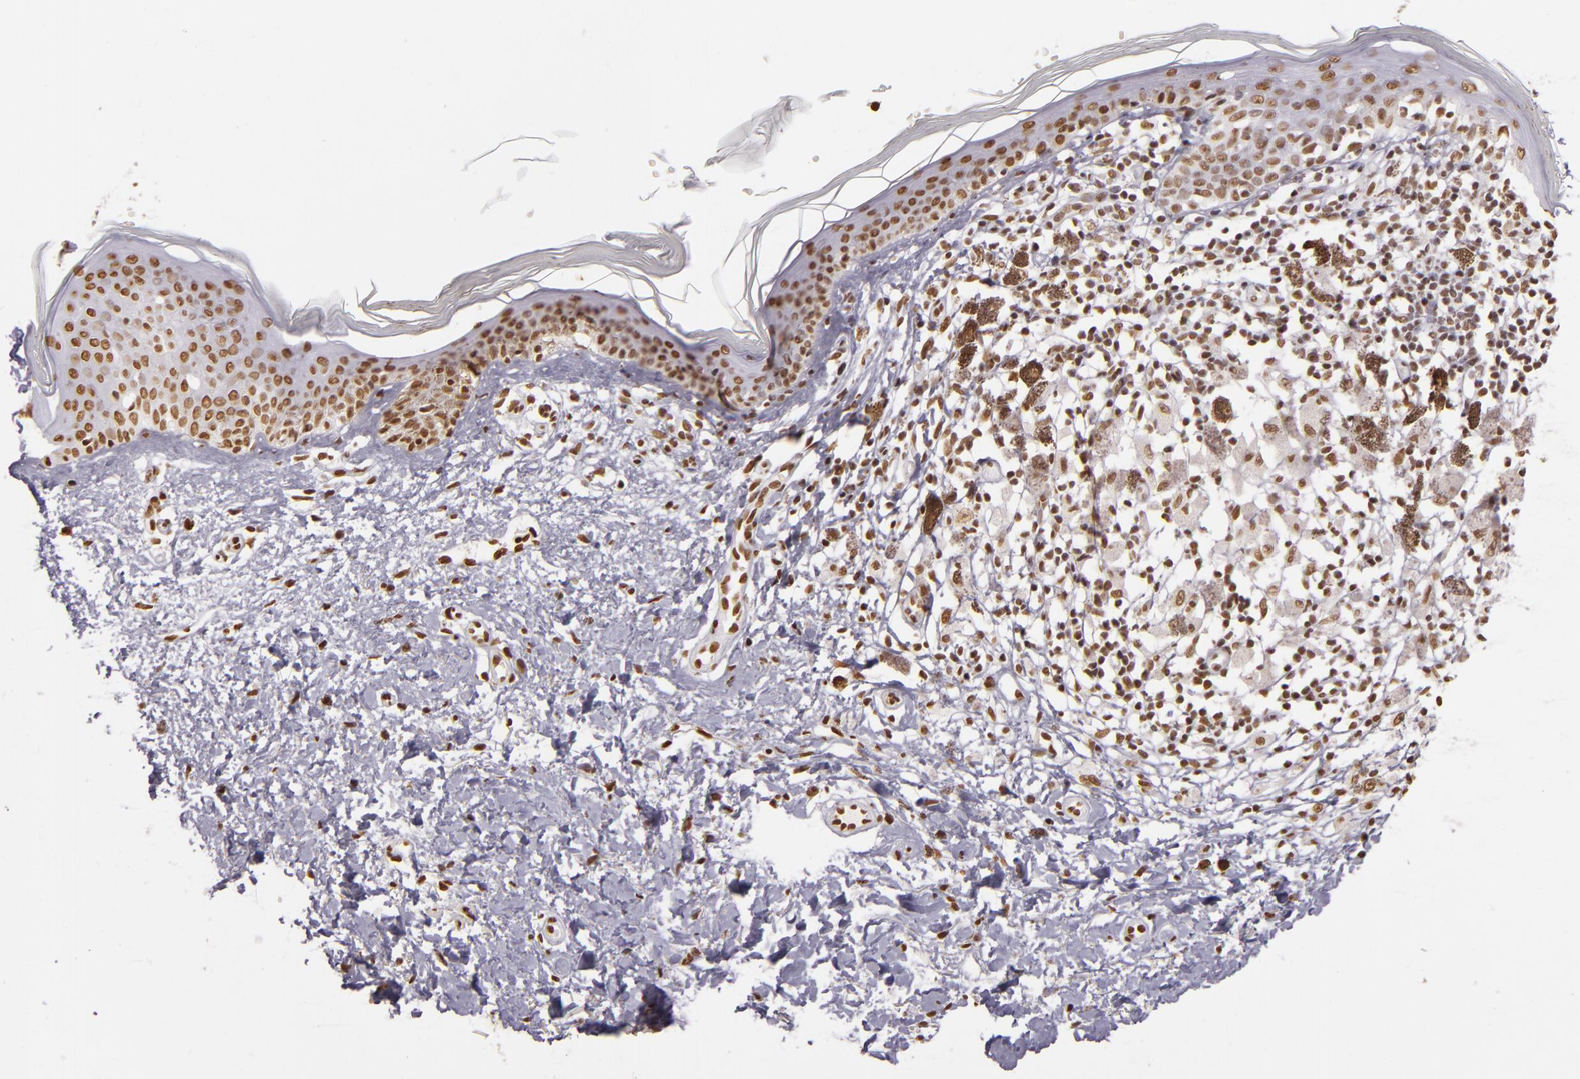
{"staining": {"intensity": "weak", "quantity": ">75%", "location": "nuclear"}, "tissue": "melanoma", "cell_type": "Tumor cells", "image_type": "cancer", "snomed": [{"axis": "morphology", "description": "Malignant melanoma, NOS"}, {"axis": "topography", "description": "Skin"}], "caption": "Weak nuclear staining for a protein is seen in about >75% of tumor cells of malignant melanoma using immunohistochemistry (IHC).", "gene": "PAPOLA", "patient": {"sex": "male", "age": 88}}